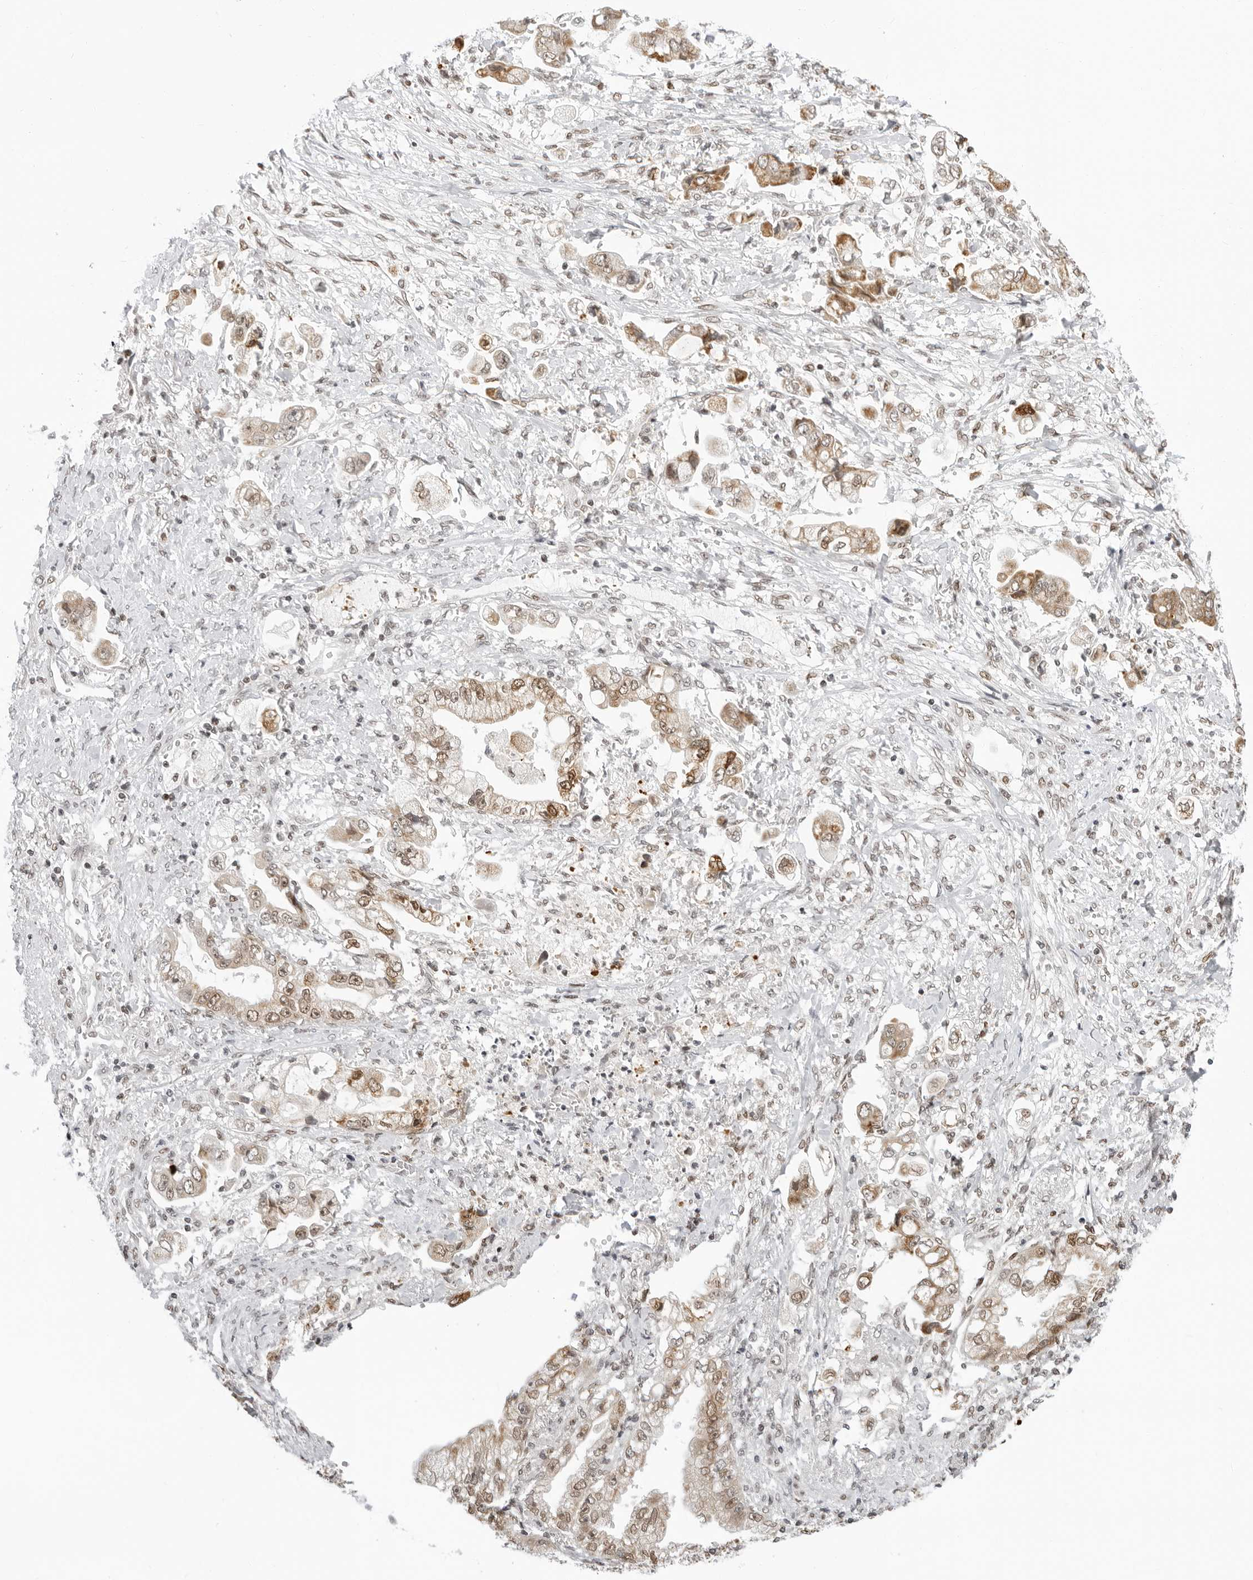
{"staining": {"intensity": "moderate", "quantity": ">75%", "location": "cytoplasmic/membranous,nuclear"}, "tissue": "stomach cancer", "cell_type": "Tumor cells", "image_type": "cancer", "snomed": [{"axis": "morphology", "description": "Adenocarcinoma, NOS"}, {"axis": "topography", "description": "Stomach"}], "caption": "Immunohistochemical staining of adenocarcinoma (stomach) demonstrates medium levels of moderate cytoplasmic/membranous and nuclear protein staining in about >75% of tumor cells.", "gene": "MSH6", "patient": {"sex": "male", "age": 62}}